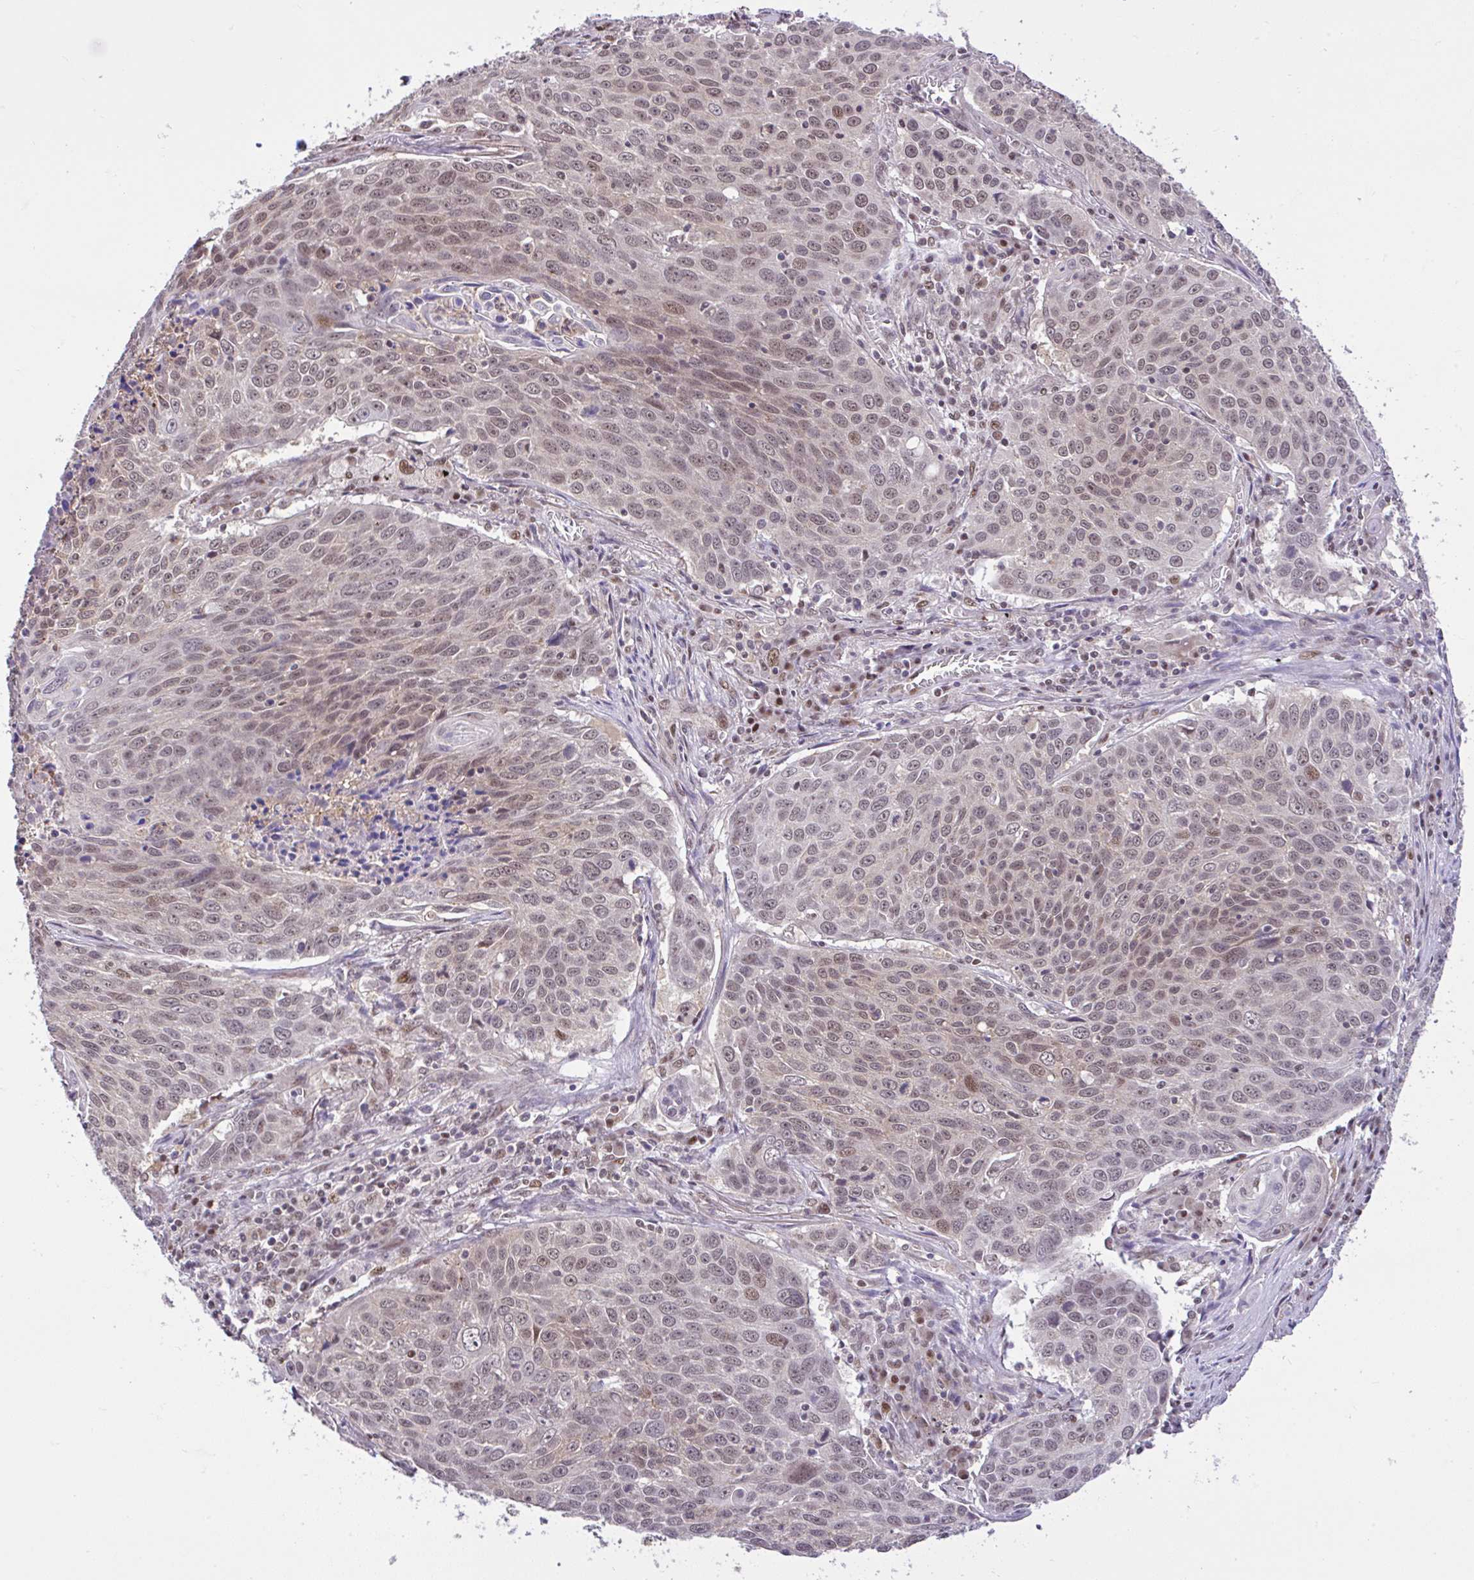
{"staining": {"intensity": "weak", "quantity": ">75%", "location": "cytoplasmic/membranous,nuclear"}, "tissue": "lung cancer", "cell_type": "Tumor cells", "image_type": "cancer", "snomed": [{"axis": "morphology", "description": "Squamous cell carcinoma, NOS"}, {"axis": "topography", "description": "Lung"}], "caption": "Immunohistochemical staining of human lung cancer reveals low levels of weak cytoplasmic/membranous and nuclear protein expression in approximately >75% of tumor cells.", "gene": "GLIS3", "patient": {"sex": "male", "age": 78}}